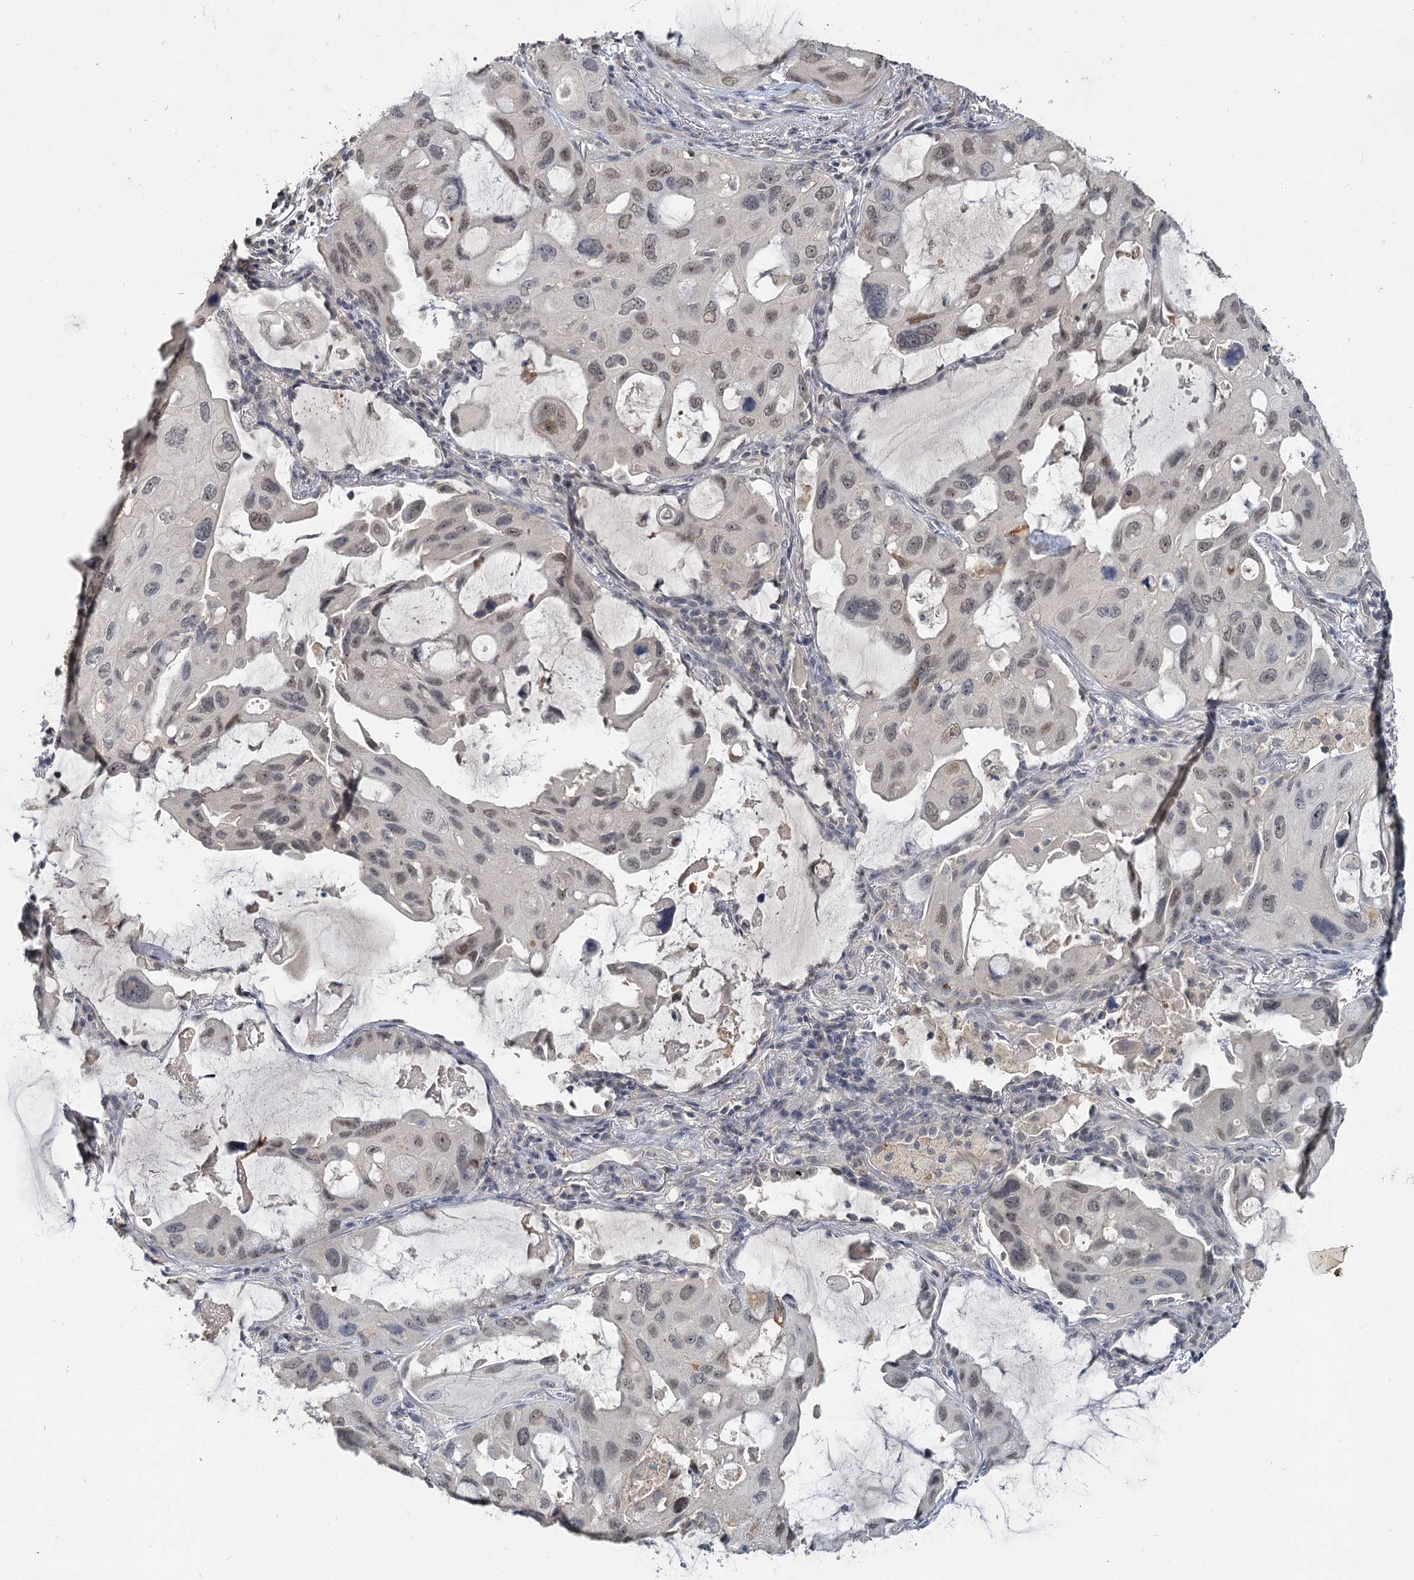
{"staining": {"intensity": "weak", "quantity": "<25%", "location": "nuclear"}, "tissue": "lung cancer", "cell_type": "Tumor cells", "image_type": "cancer", "snomed": [{"axis": "morphology", "description": "Squamous cell carcinoma, NOS"}, {"axis": "topography", "description": "Lung"}], "caption": "Micrograph shows no significant protein expression in tumor cells of lung cancer (squamous cell carcinoma).", "gene": "MUCL1", "patient": {"sex": "female", "age": 73}}